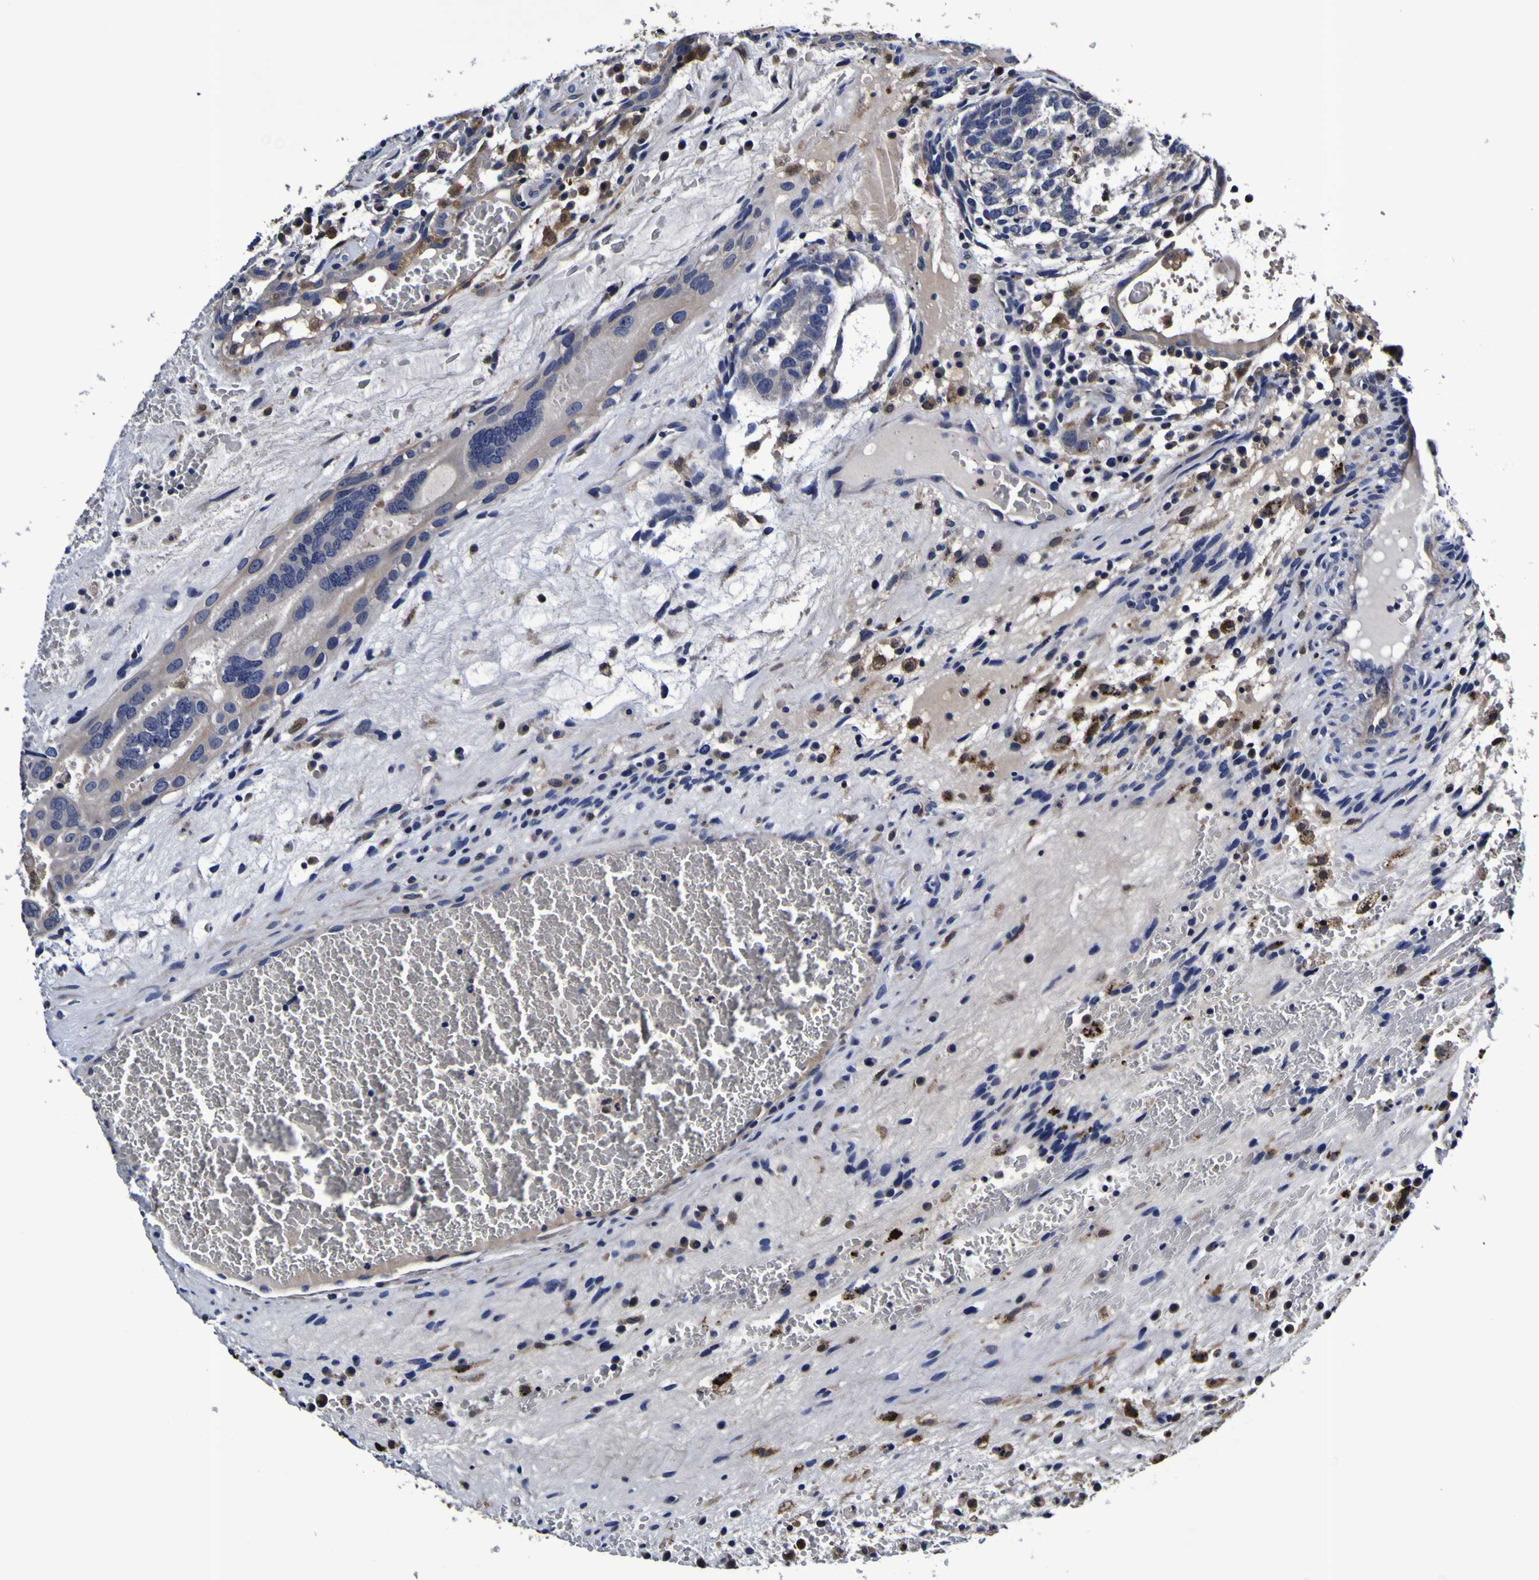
{"staining": {"intensity": "negative", "quantity": "none", "location": "none"}, "tissue": "testis cancer", "cell_type": "Tumor cells", "image_type": "cancer", "snomed": [{"axis": "morphology", "description": "Seminoma, NOS"}, {"axis": "morphology", "description": "Carcinoma, Embryonal, NOS"}, {"axis": "topography", "description": "Testis"}], "caption": "IHC image of human testis cancer (seminoma) stained for a protein (brown), which demonstrates no staining in tumor cells.", "gene": "GPX1", "patient": {"sex": "male", "age": 52}}